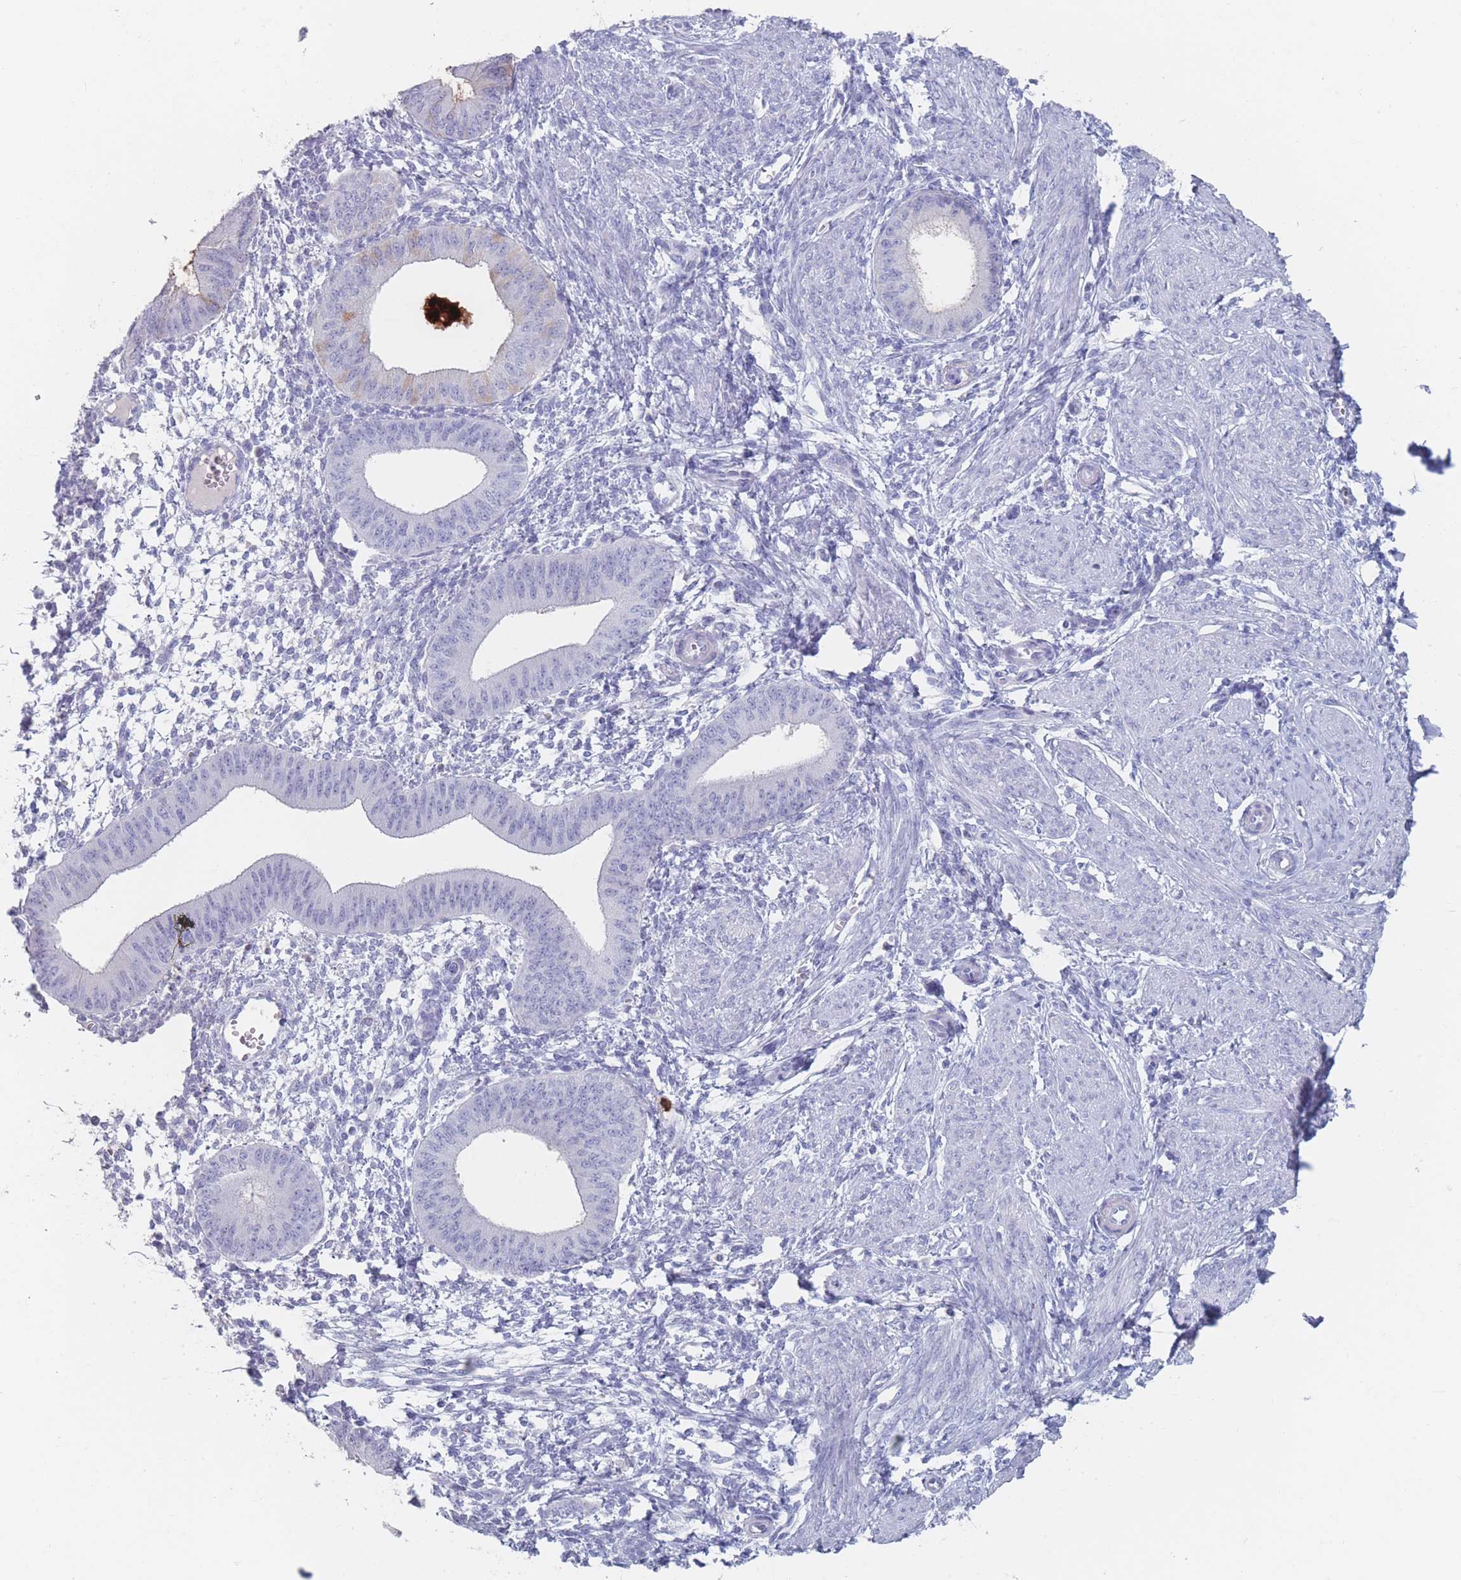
{"staining": {"intensity": "negative", "quantity": "none", "location": "none"}, "tissue": "endometrium", "cell_type": "Cells in endometrial stroma", "image_type": "normal", "snomed": [{"axis": "morphology", "description": "Normal tissue, NOS"}, {"axis": "topography", "description": "Endometrium"}], "caption": "High magnification brightfield microscopy of unremarkable endometrium stained with DAB (brown) and counterstained with hematoxylin (blue): cells in endometrial stroma show no significant positivity. (DAB (3,3'-diaminobenzidine) immunohistochemistry, high magnification).", "gene": "ATP1A3", "patient": {"sex": "female", "age": 49}}